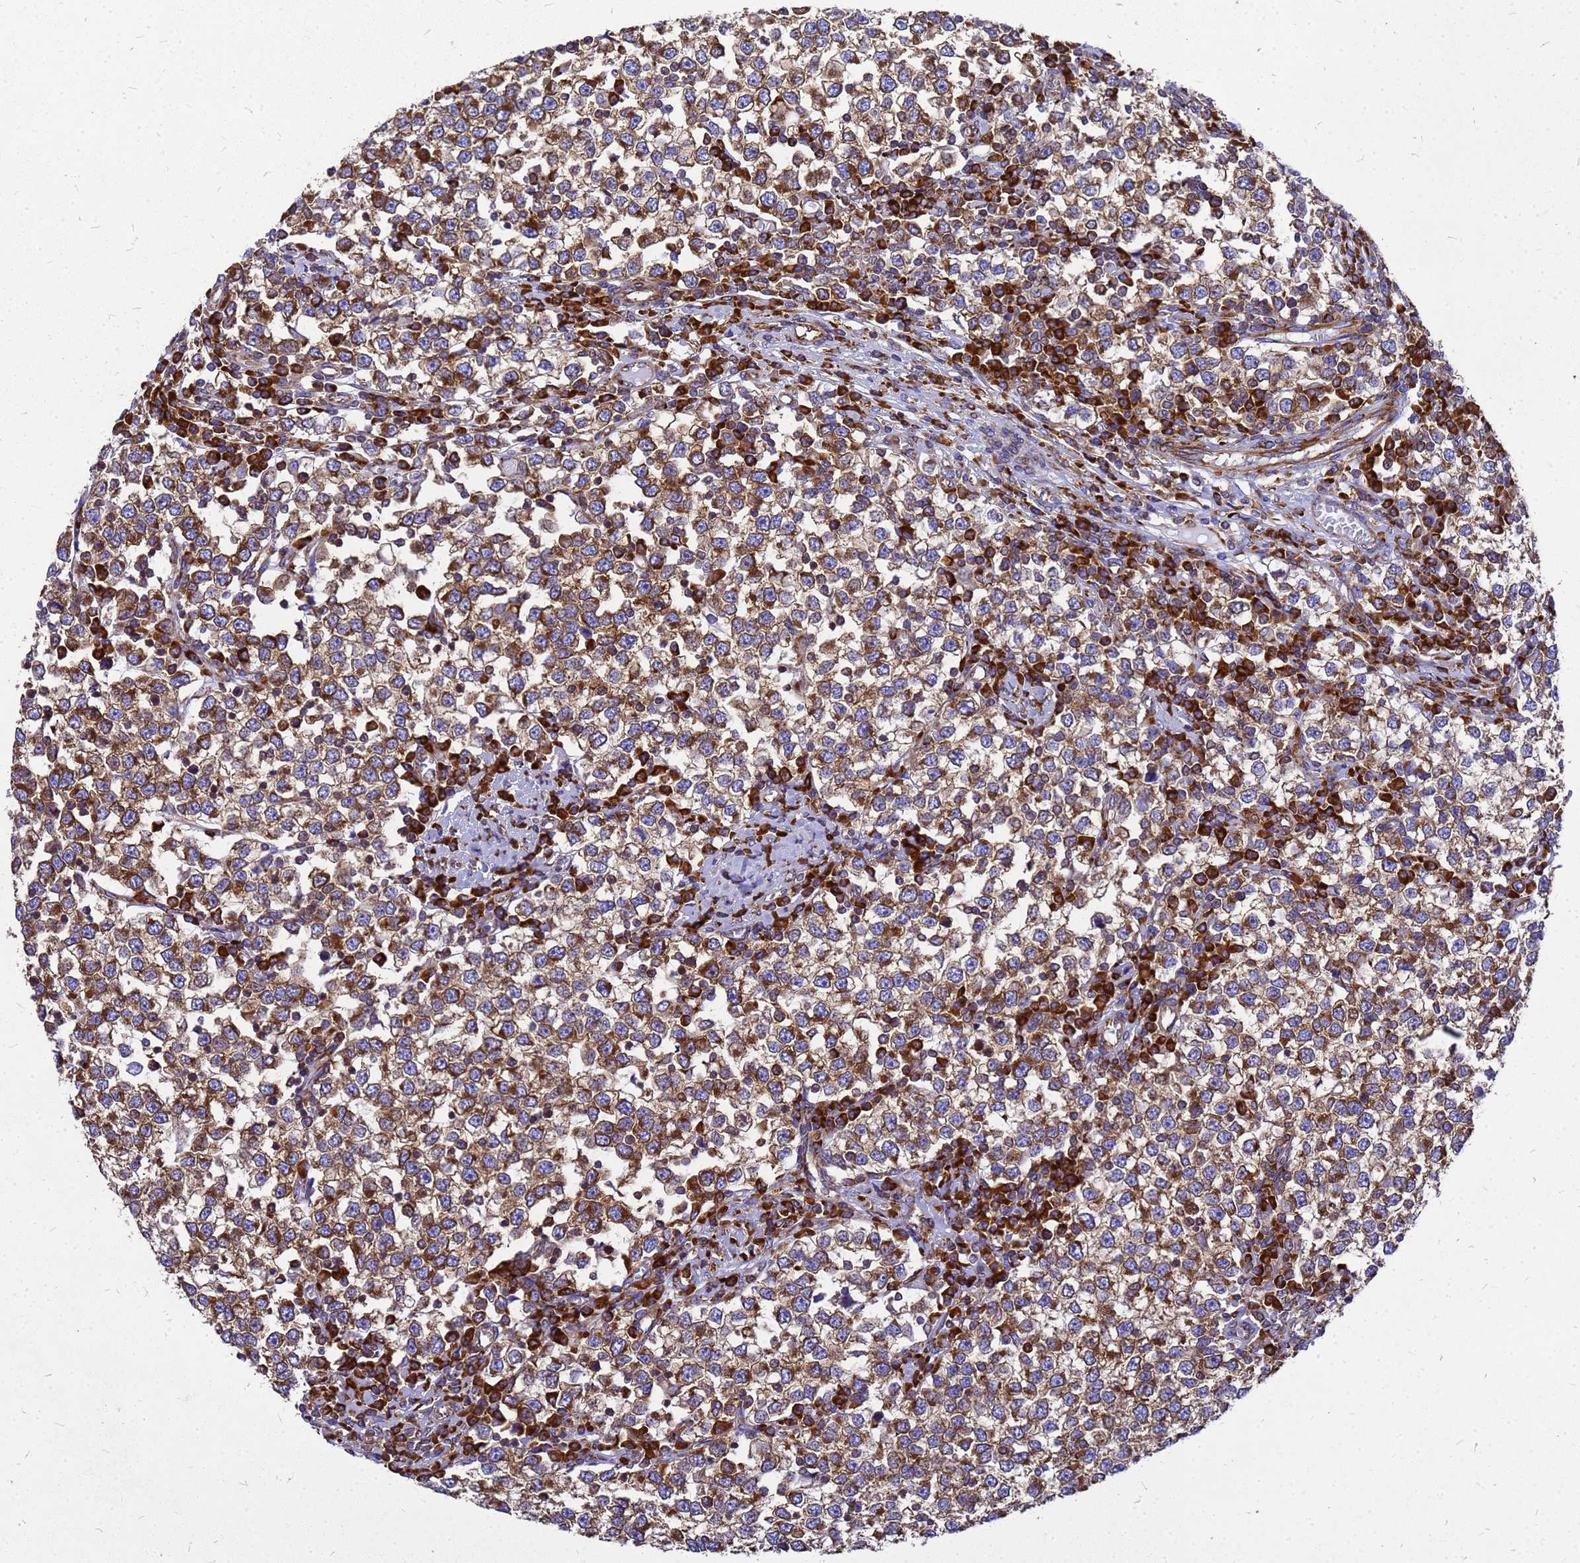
{"staining": {"intensity": "moderate", "quantity": ">75%", "location": "cytoplasmic/membranous"}, "tissue": "testis cancer", "cell_type": "Tumor cells", "image_type": "cancer", "snomed": [{"axis": "morphology", "description": "Seminoma, NOS"}, {"axis": "topography", "description": "Testis"}], "caption": "Immunohistochemical staining of seminoma (testis) shows moderate cytoplasmic/membranous protein staining in about >75% of tumor cells. The staining was performed using DAB (3,3'-diaminobenzidine), with brown indicating positive protein expression. Nuclei are stained blue with hematoxylin.", "gene": "EEF1D", "patient": {"sex": "male", "age": 65}}